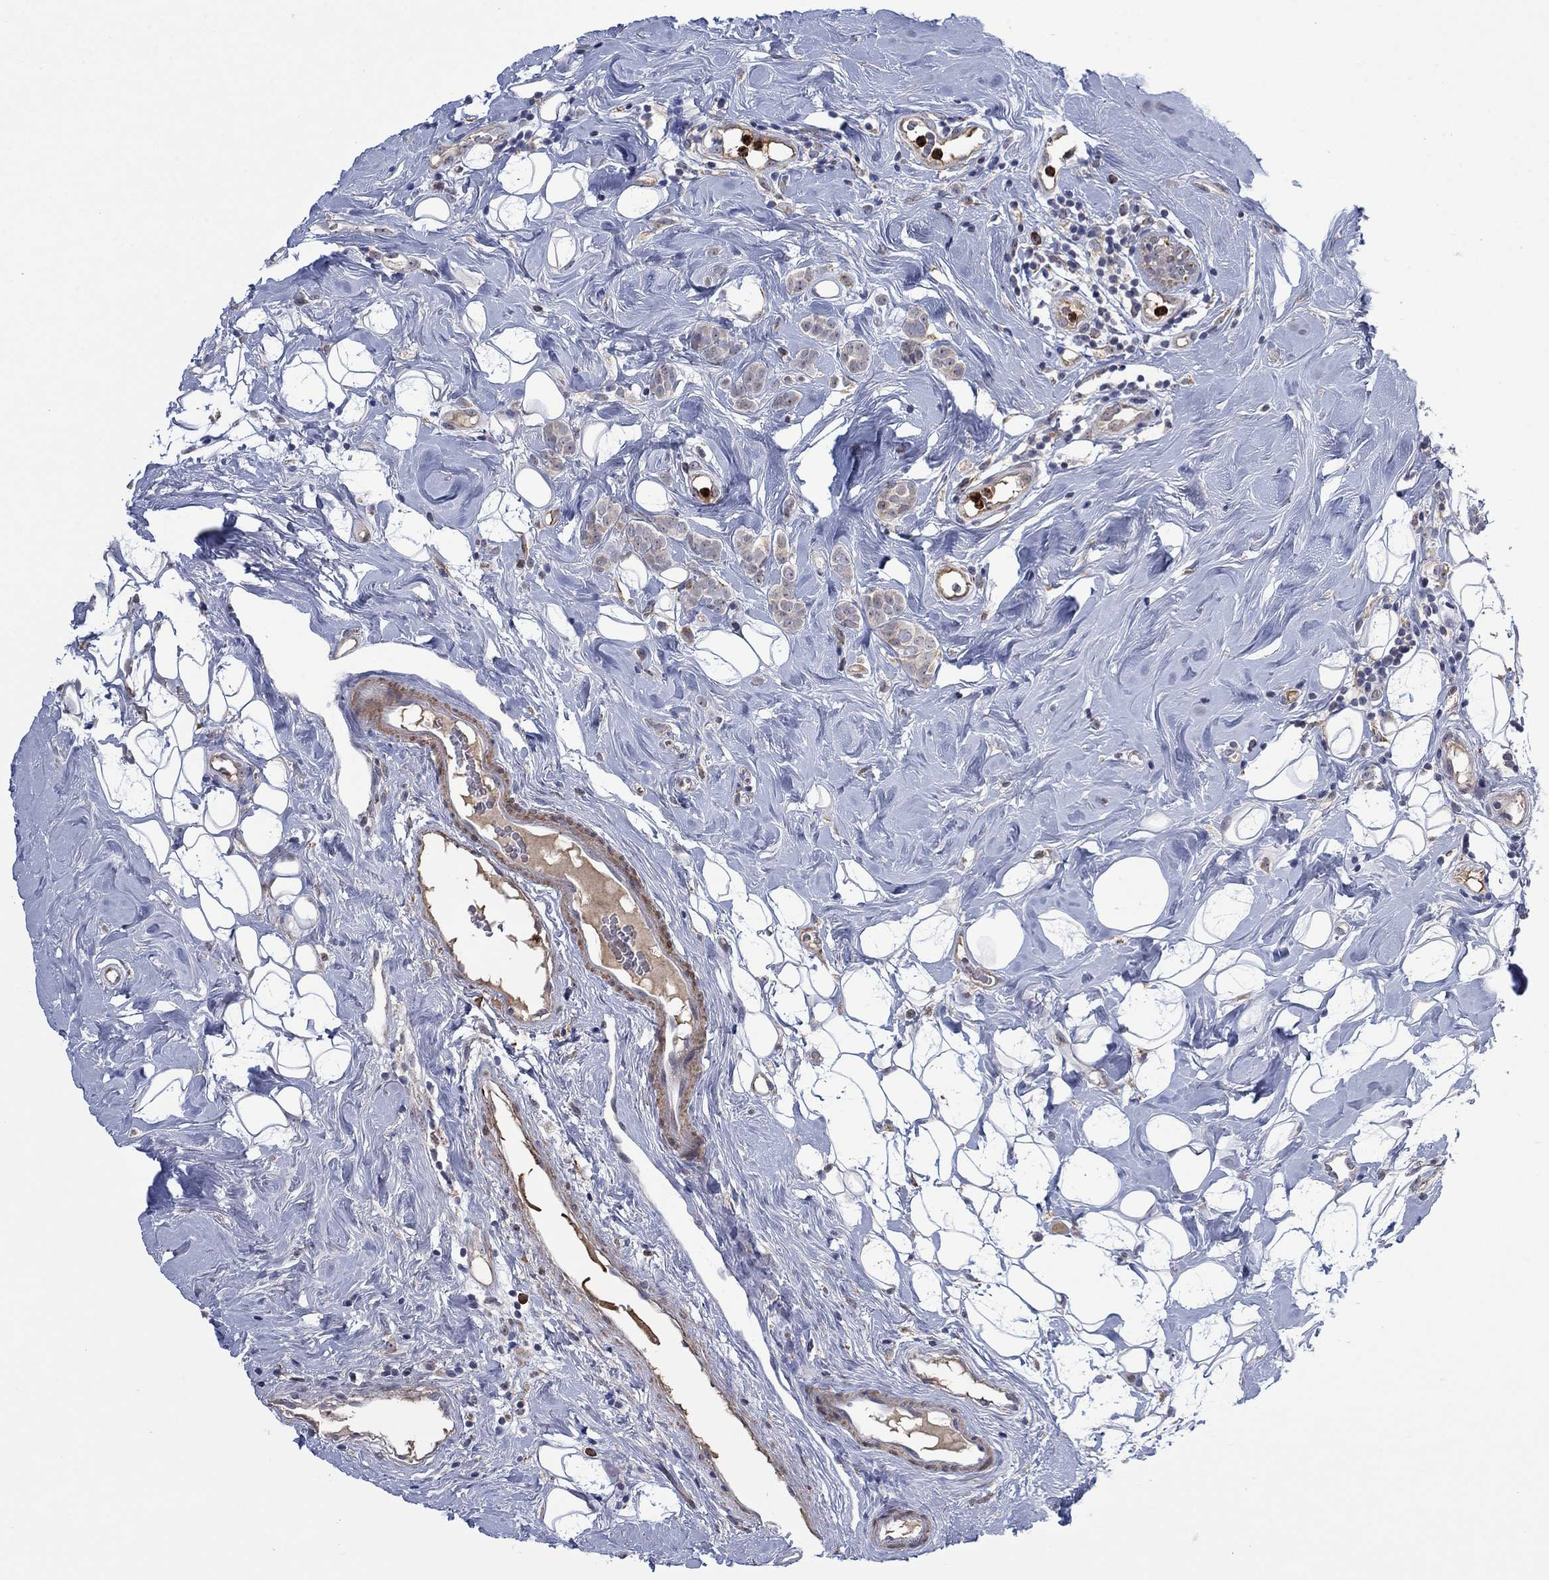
{"staining": {"intensity": "weak", "quantity": "25%-75%", "location": "cytoplasmic/membranous"}, "tissue": "breast cancer", "cell_type": "Tumor cells", "image_type": "cancer", "snomed": [{"axis": "morphology", "description": "Lobular carcinoma"}, {"axis": "topography", "description": "Breast"}], "caption": "Protein expression by immunohistochemistry displays weak cytoplasmic/membranous positivity in about 25%-75% of tumor cells in breast cancer (lobular carcinoma).", "gene": "MTRFR", "patient": {"sex": "female", "age": 49}}